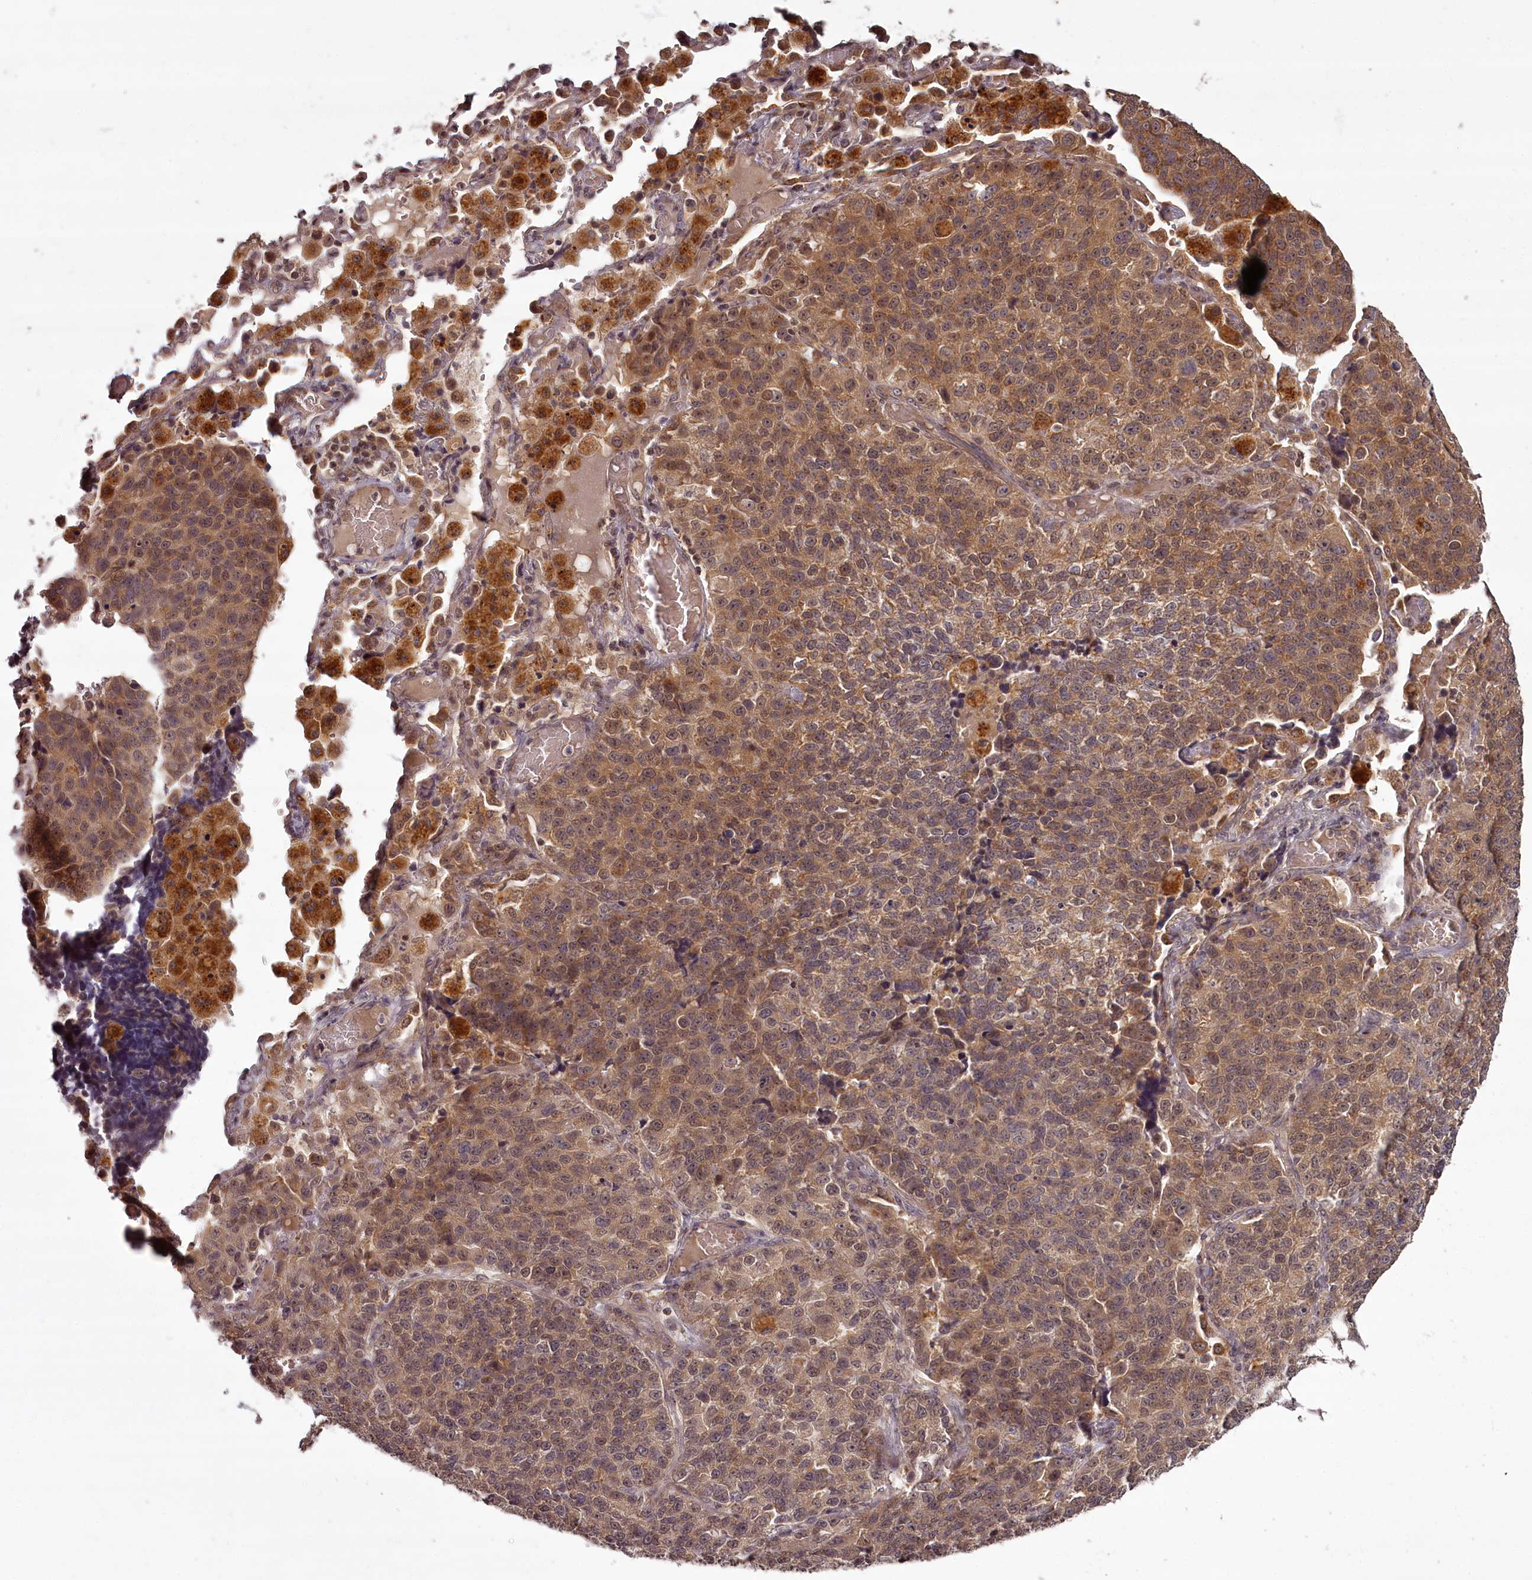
{"staining": {"intensity": "moderate", "quantity": ">75%", "location": "cytoplasmic/membranous"}, "tissue": "lung cancer", "cell_type": "Tumor cells", "image_type": "cancer", "snomed": [{"axis": "morphology", "description": "Adenocarcinoma, NOS"}, {"axis": "topography", "description": "Lung"}], "caption": "Immunohistochemical staining of human lung cancer shows moderate cytoplasmic/membranous protein expression in approximately >75% of tumor cells. (DAB (3,3'-diaminobenzidine) = brown stain, brightfield microscopy at high magnification).", "gene": "PCBP2", "patient": {"sex": "male", "age": 49}}